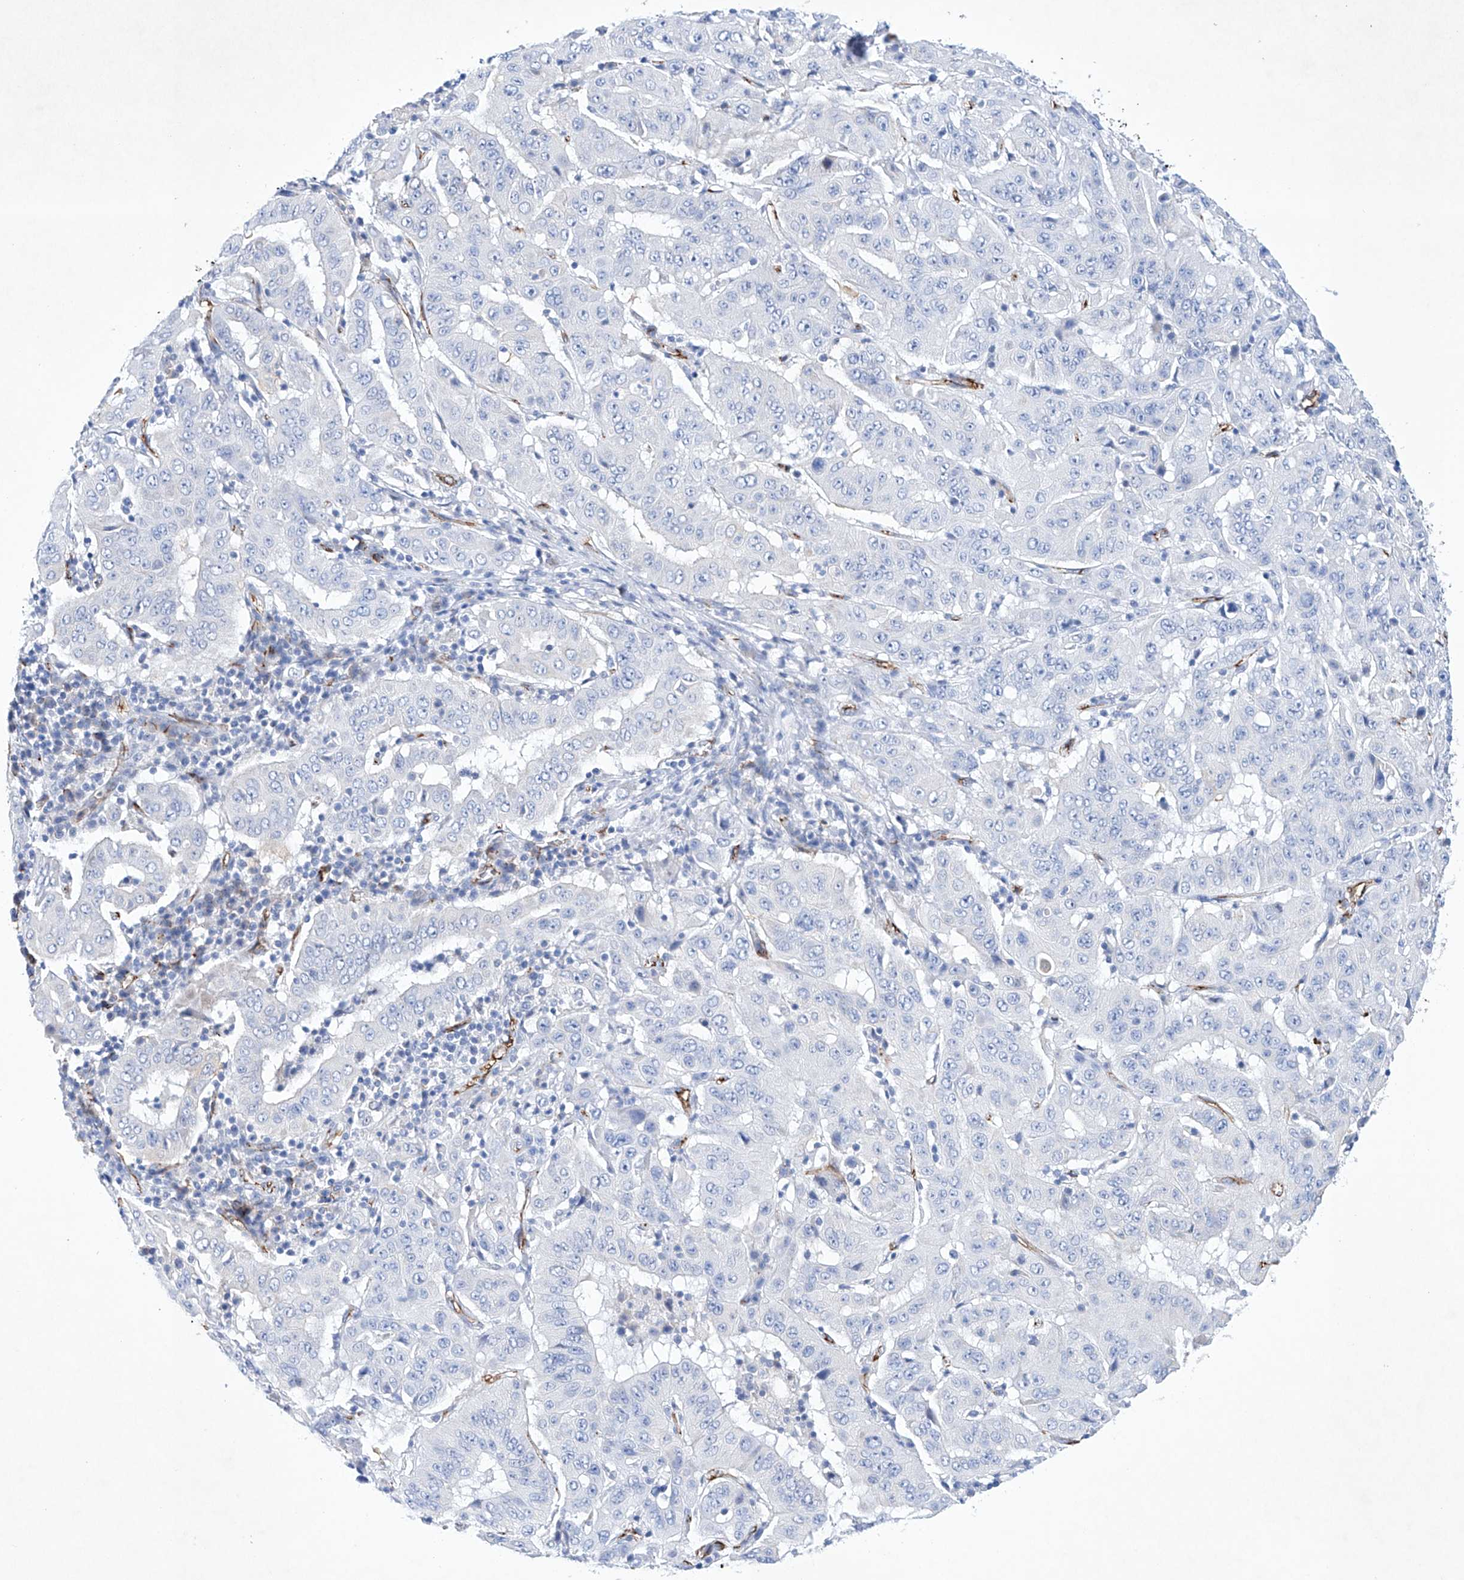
{"staining": {"intensity": "negative", "quantity": "none", "location": "none"}, "tissue": "pancreatic cancer", "cell_type": "Tumor cells", "image_type": "cancer", "snomed": [{"axis": "morphology", "description": "Adenocarcinoma, NOS"}, {"axis": "topography", "description": "Pancreas"}], "caption": "A high-resolution photomicrograph shows immunohistochemistry staining of adenocarcinoma (pancreatic), which displays no significant expression in tumor cells.", "gene": "ETV7", "patient": {"sex": "male", "age": 63}}